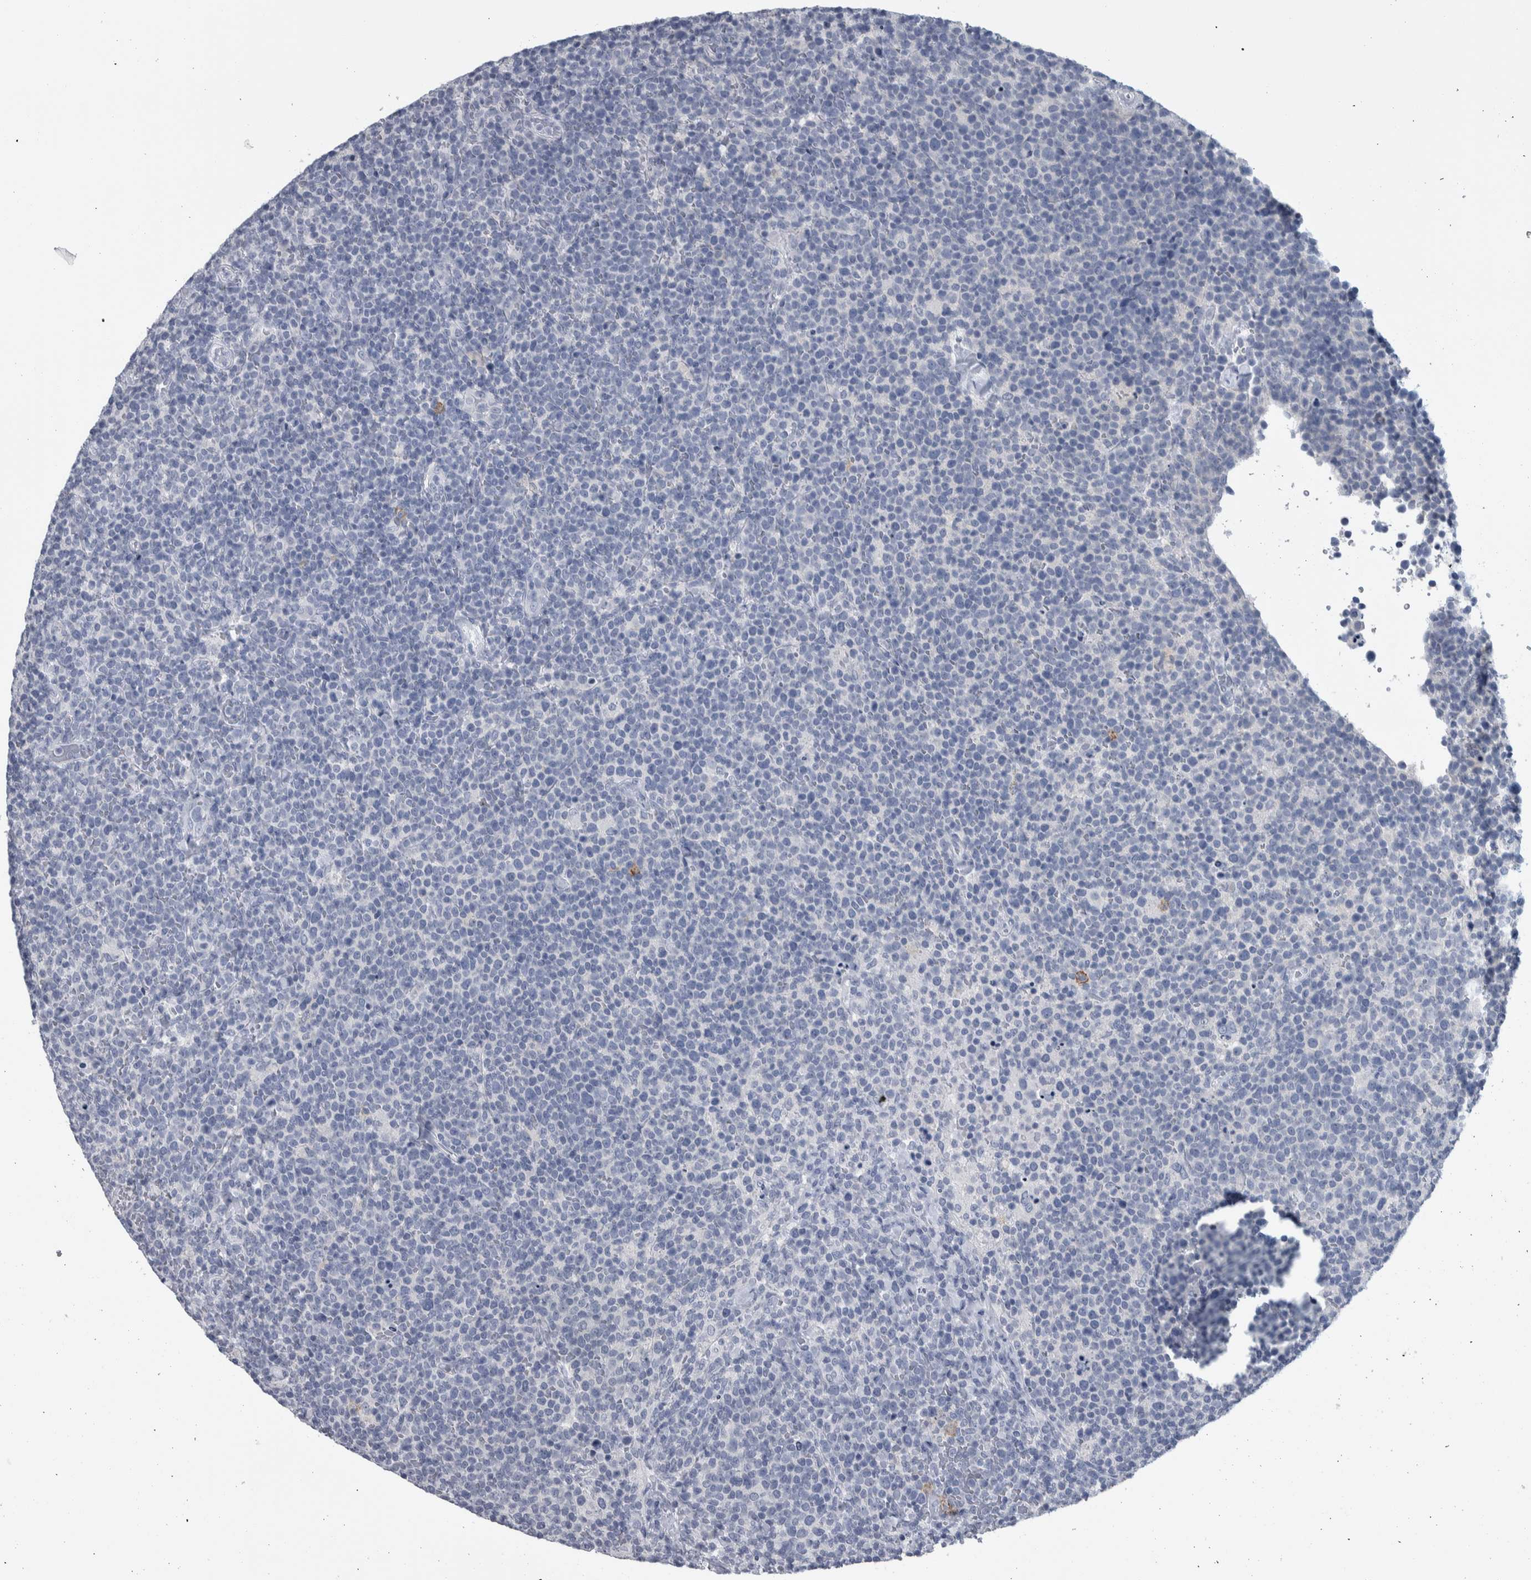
{"staining": {"intensity": "negative", "quantity": "none", "location": "none"}, "tissue": "lymphoma", "cell_type": "Tumor cells", "image_type": "cancer", "snomed": [{"axis": "morphology", "description": "Malignant lymphoma, non-Hodgkin's type, High grade"}, {"axis": "topography", "description": "Lymph node"}], "caption": "This histopathology image is of lymphoma stained with immunohistochemistry (IHC) to label a protein in brown with the nuclei are counter-stained blue. There is no positivity in tumor cells.", "gene": "CDH17", "patient": {"sex": "male", "age": 61}}